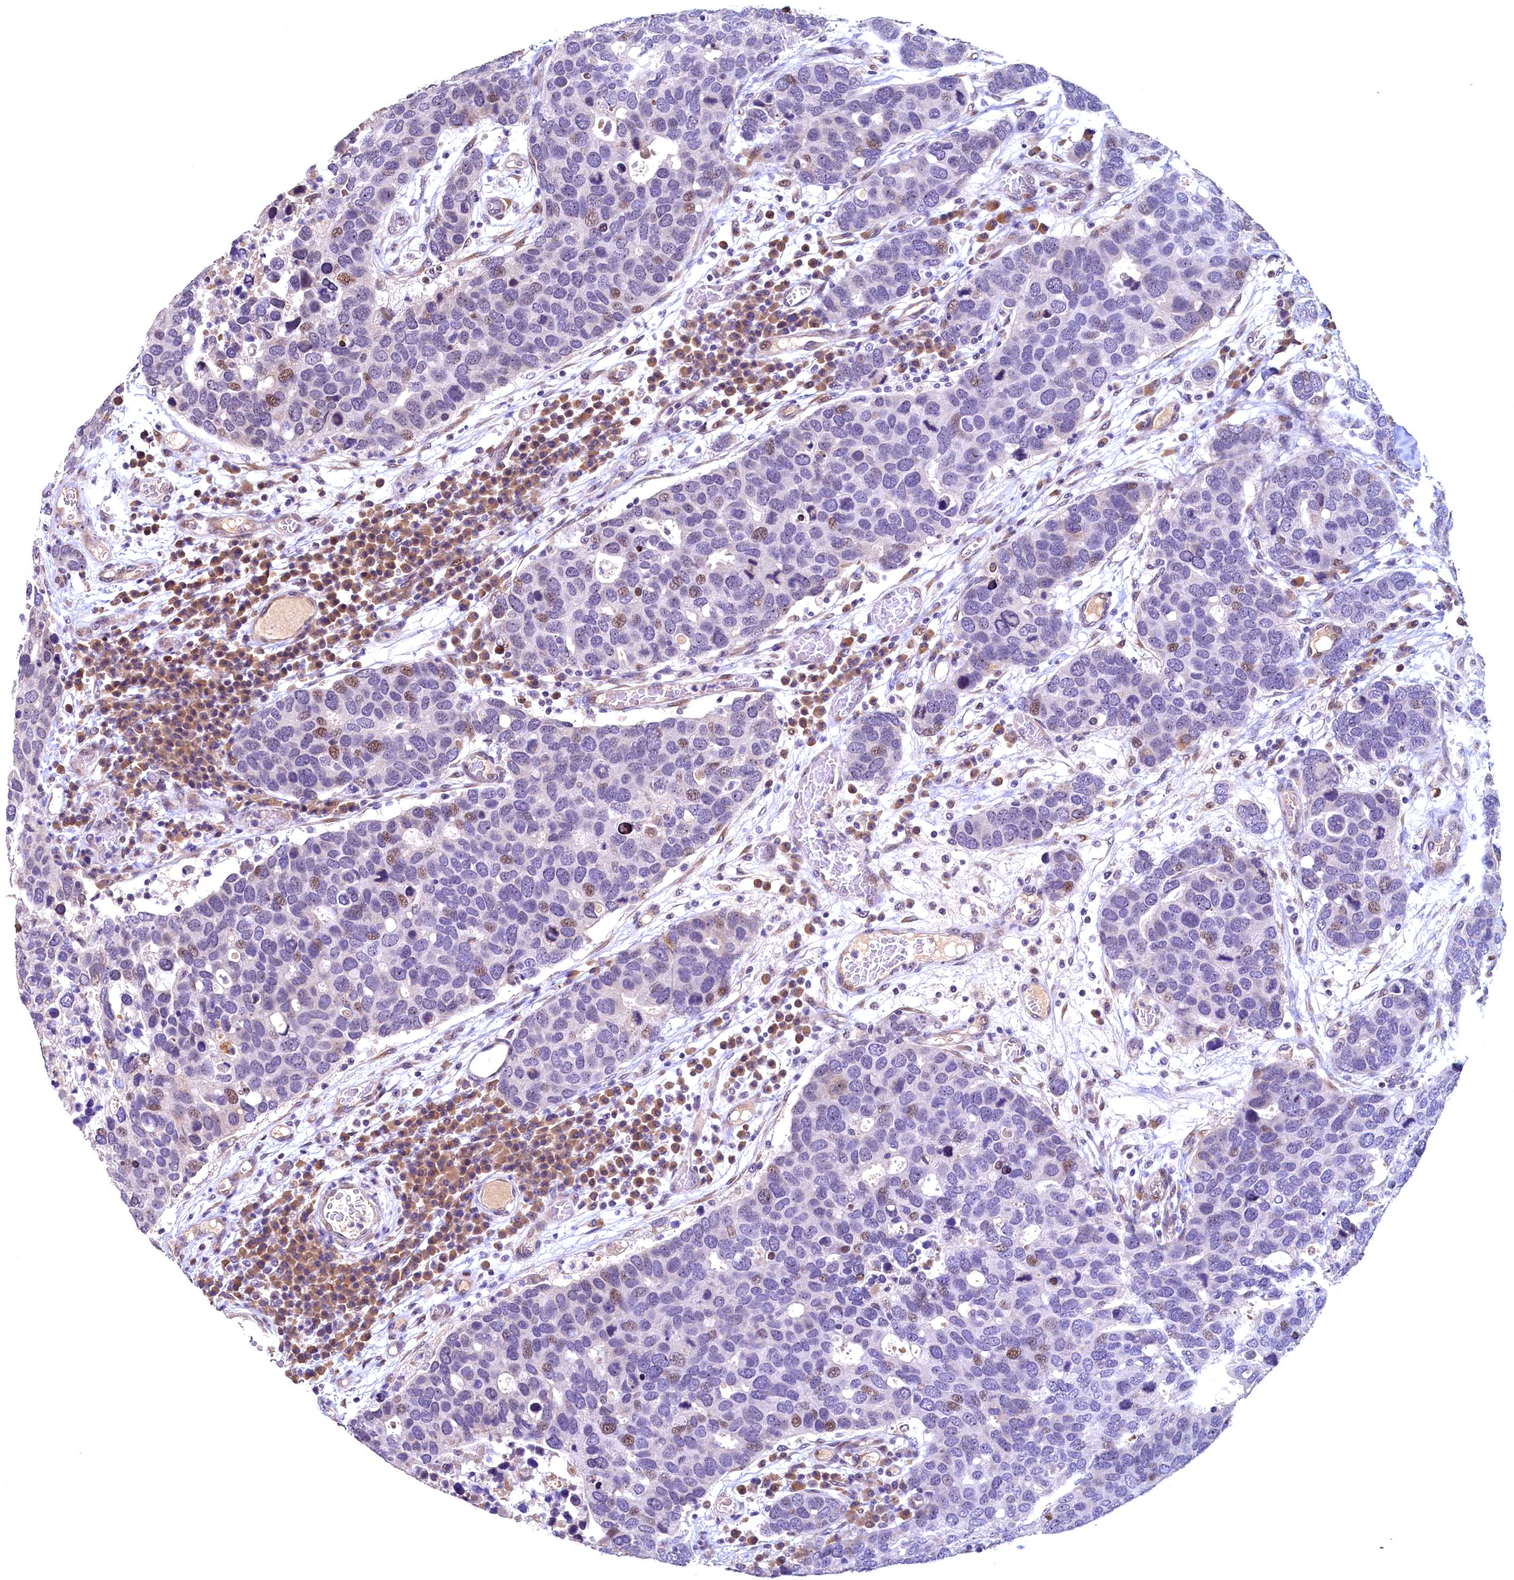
{"staining": {"intensity": "moderate", "quantity": "<25%", "location": "nuclear"}, "tissue": "breast cancer", "cell_type": "Tumor cells", "image_type": "cancer", "snomed": [{"axis": "morphology", "description": "Duct carcinoma"}, {"axis": "topography", "description": "Breast"}], "caption": "Immunohistochemistry (IHC) of breast cancer demonstrates low levels of moderate nuclear expression in approximately <25% of tumor cells.", "gene": "LATS2", "patient": {"sex": "female", "age": 83}}